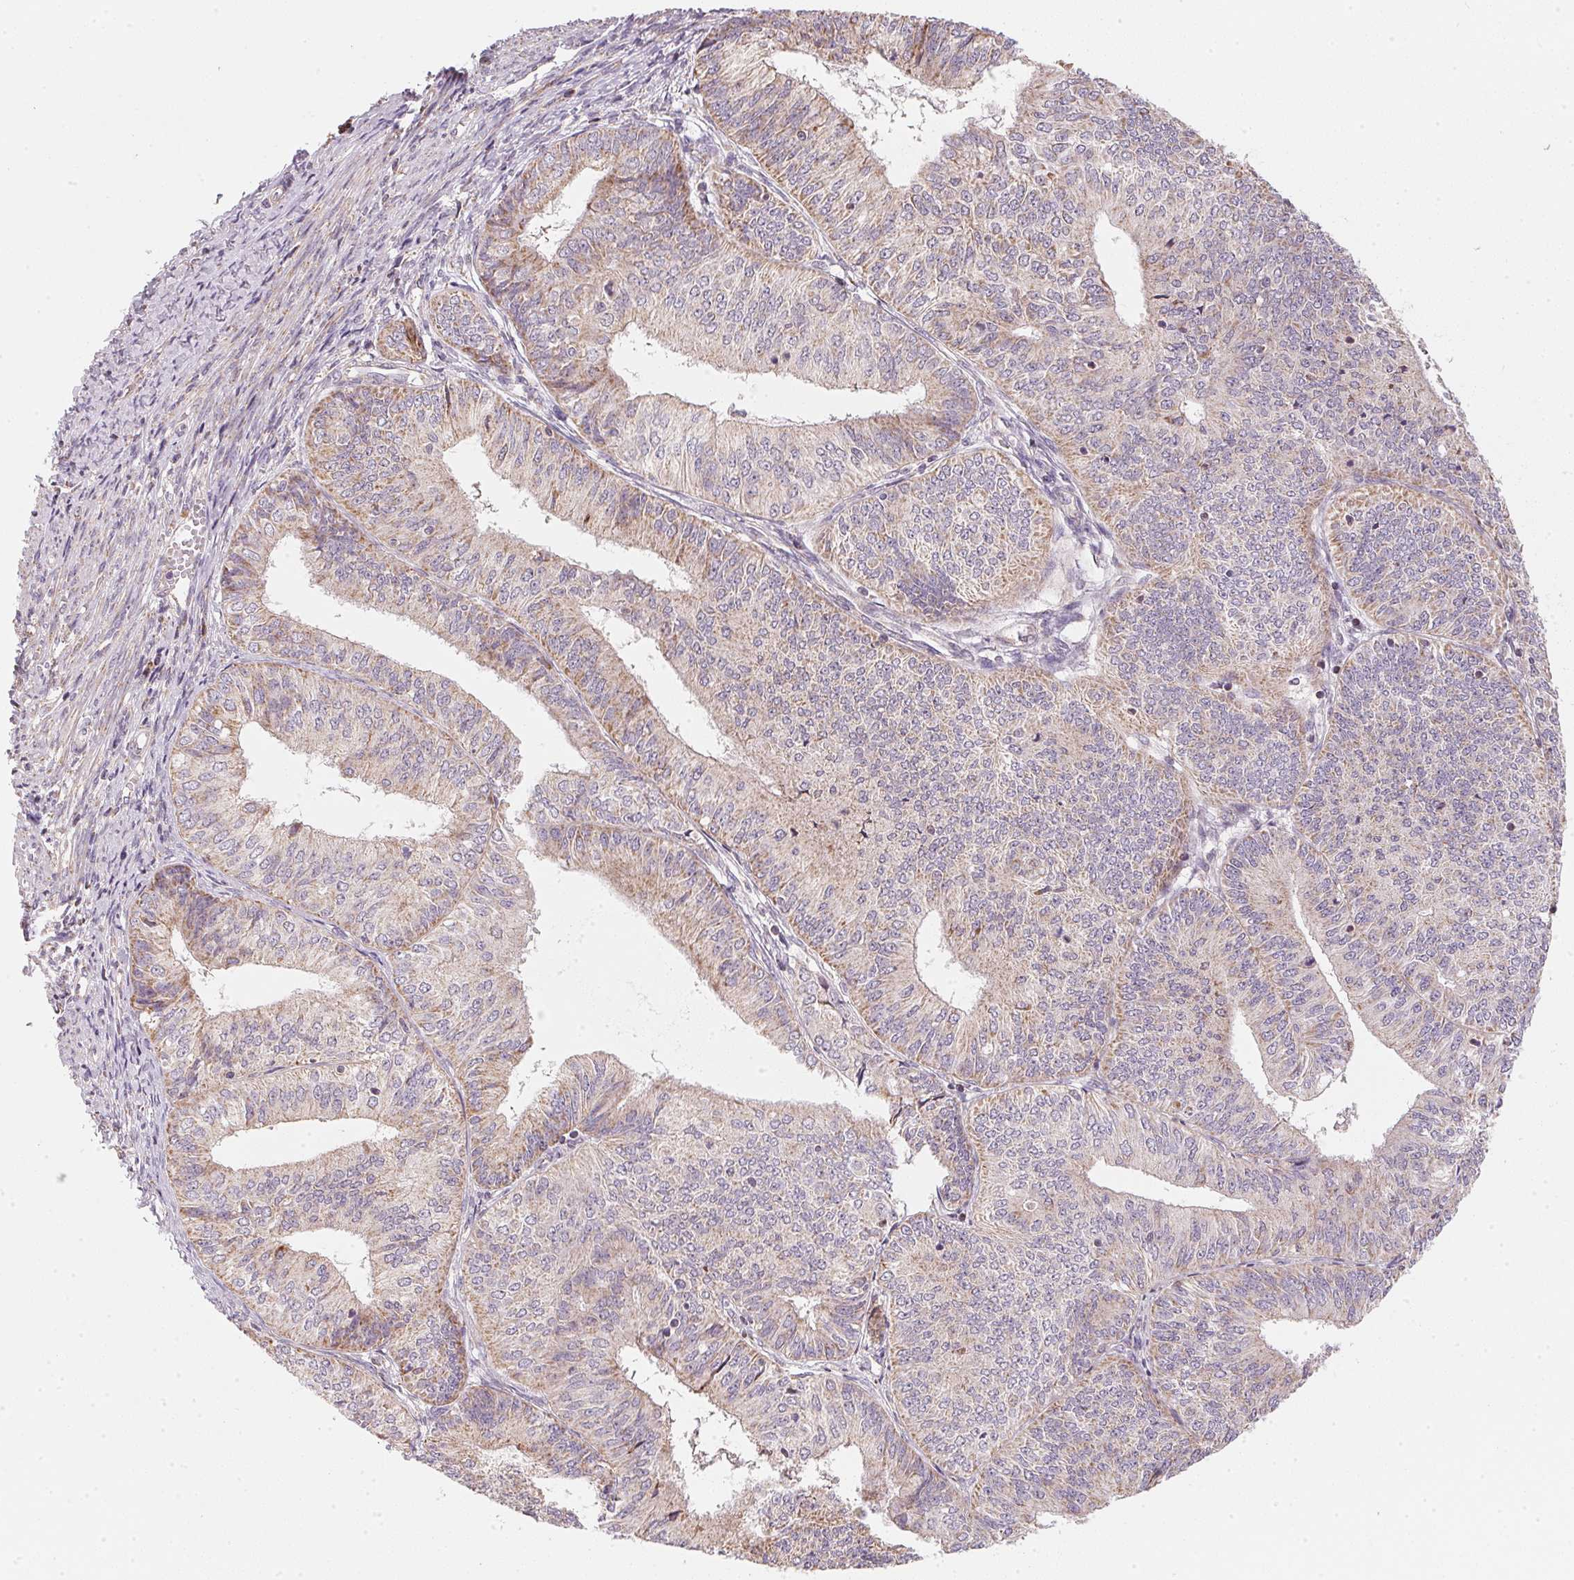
{"staining": {"intensity": "weak", "quantity": "<25%", "location": "cytoplasmic/membranous"}, "tissue": "endometrial cancer", "cell_type": "Tumor cells", "image_type": "cancer", "snomed": [{"axis": "morphology", "description": "Adenocarcinoma, NOS"}, {"axis": "topography", "description": "Endometrium"}], "caption": "High power microscopy micrograph of an immunohistochemistry (IHC) image of adenocarcinoma (endometrial), revealing no significant staining in tumor cells. (Brightfield microscopy of DAB immunohistochemistry (IHC) at high magnification).", "gene": "COQ7", "patient": {"sex": "female", "age": 58}}